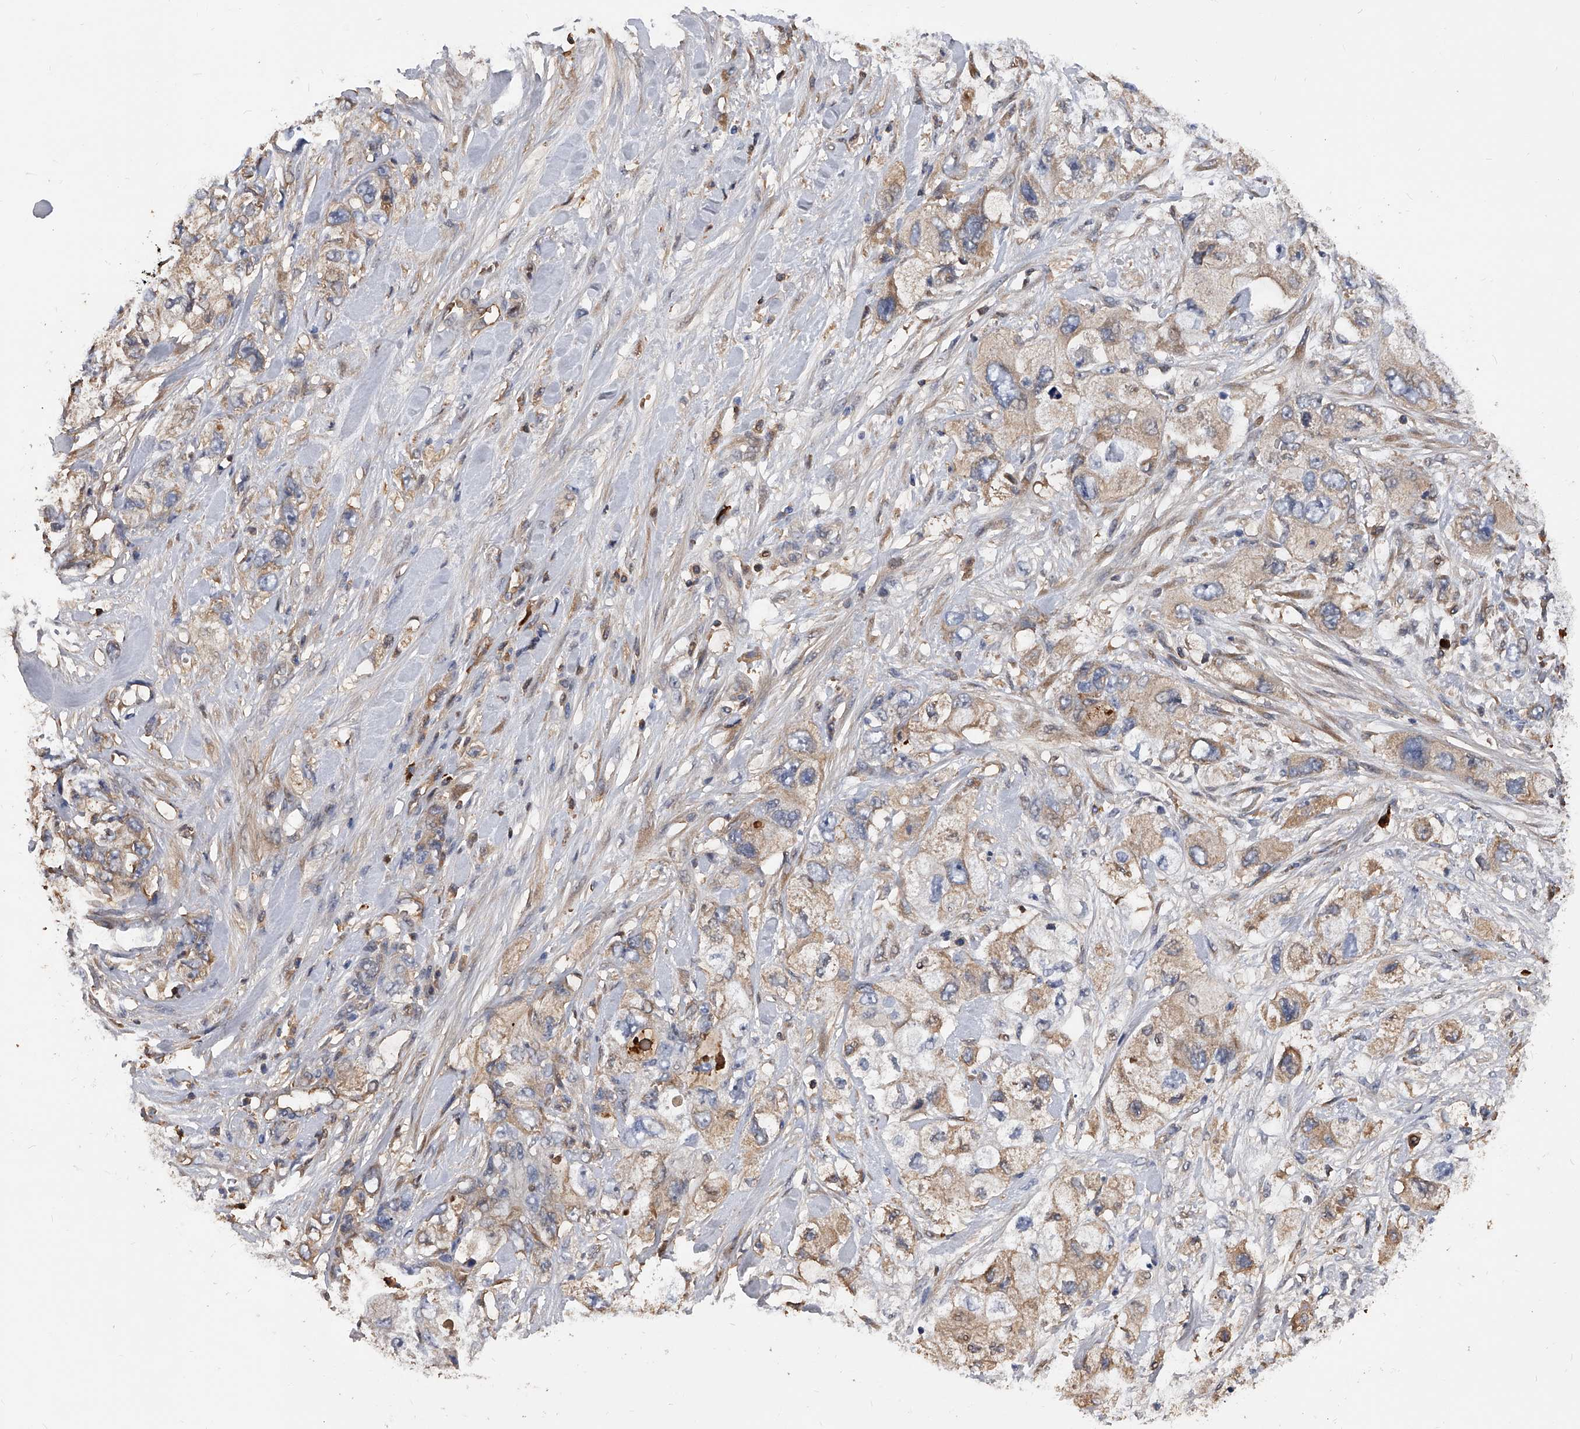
{"staining": {"intensity": "weak", "quantity": ">75%", "location": "cytoplasmic/membranous"}, "tissue": "pancreatic cancer", "cell_type": "Tumor cells", "image_type": "cancer", "snomed": [{"axis": "morphology", "description": "Adenocarcinoma, NOS"}, {"axis": "topography", "description": "Pancreas"}], "caption": "Pancreatic cancer was stained to show a protein in brown. There is low levels of weak cytoplasmic/membranous staining in about >75% of tumor cells.", "gene": "ZNF25", "patient": {"sex": "female", "age": 73}}